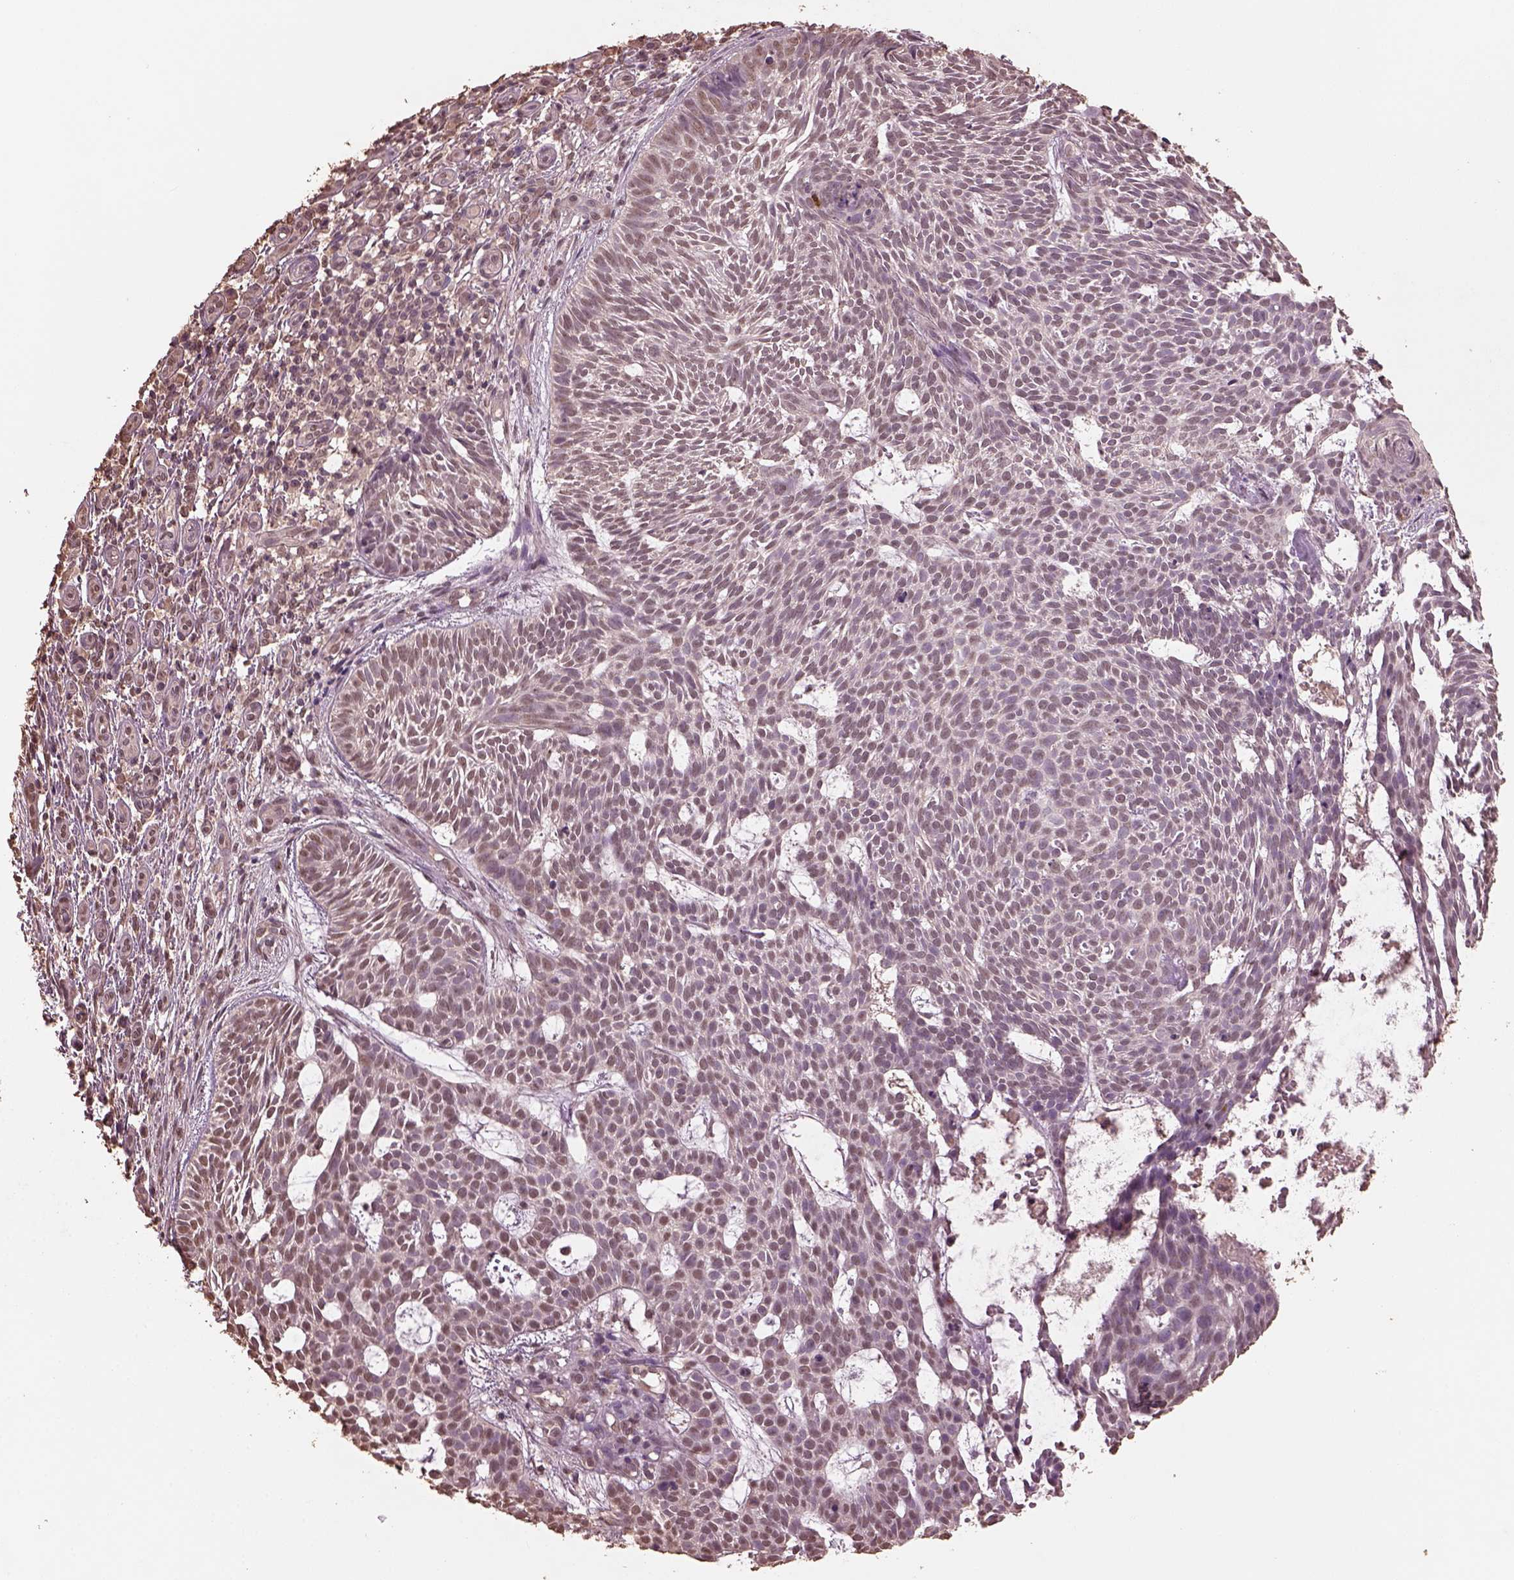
{"staining": {"intensity": "weak", "quantity": "<25%", "location": "nuclear"}, "tissue": "skin cancer", "cell_type": "Tumor cells", "image_type": "cancer", "snomed": [{"axis": "morphology", "description": "Basal cell carcinoma"}, {"axis": "topography", "description": "Skin"}], "caption": "Protein analysis of skin basal cell carcinoma demonstrates no significant staining in tumor cells. (Brightfield microscopy of DAB IHC at high magnification).", "gene": "CPT1C", "patient": {"sex": "male", "age": 59}}